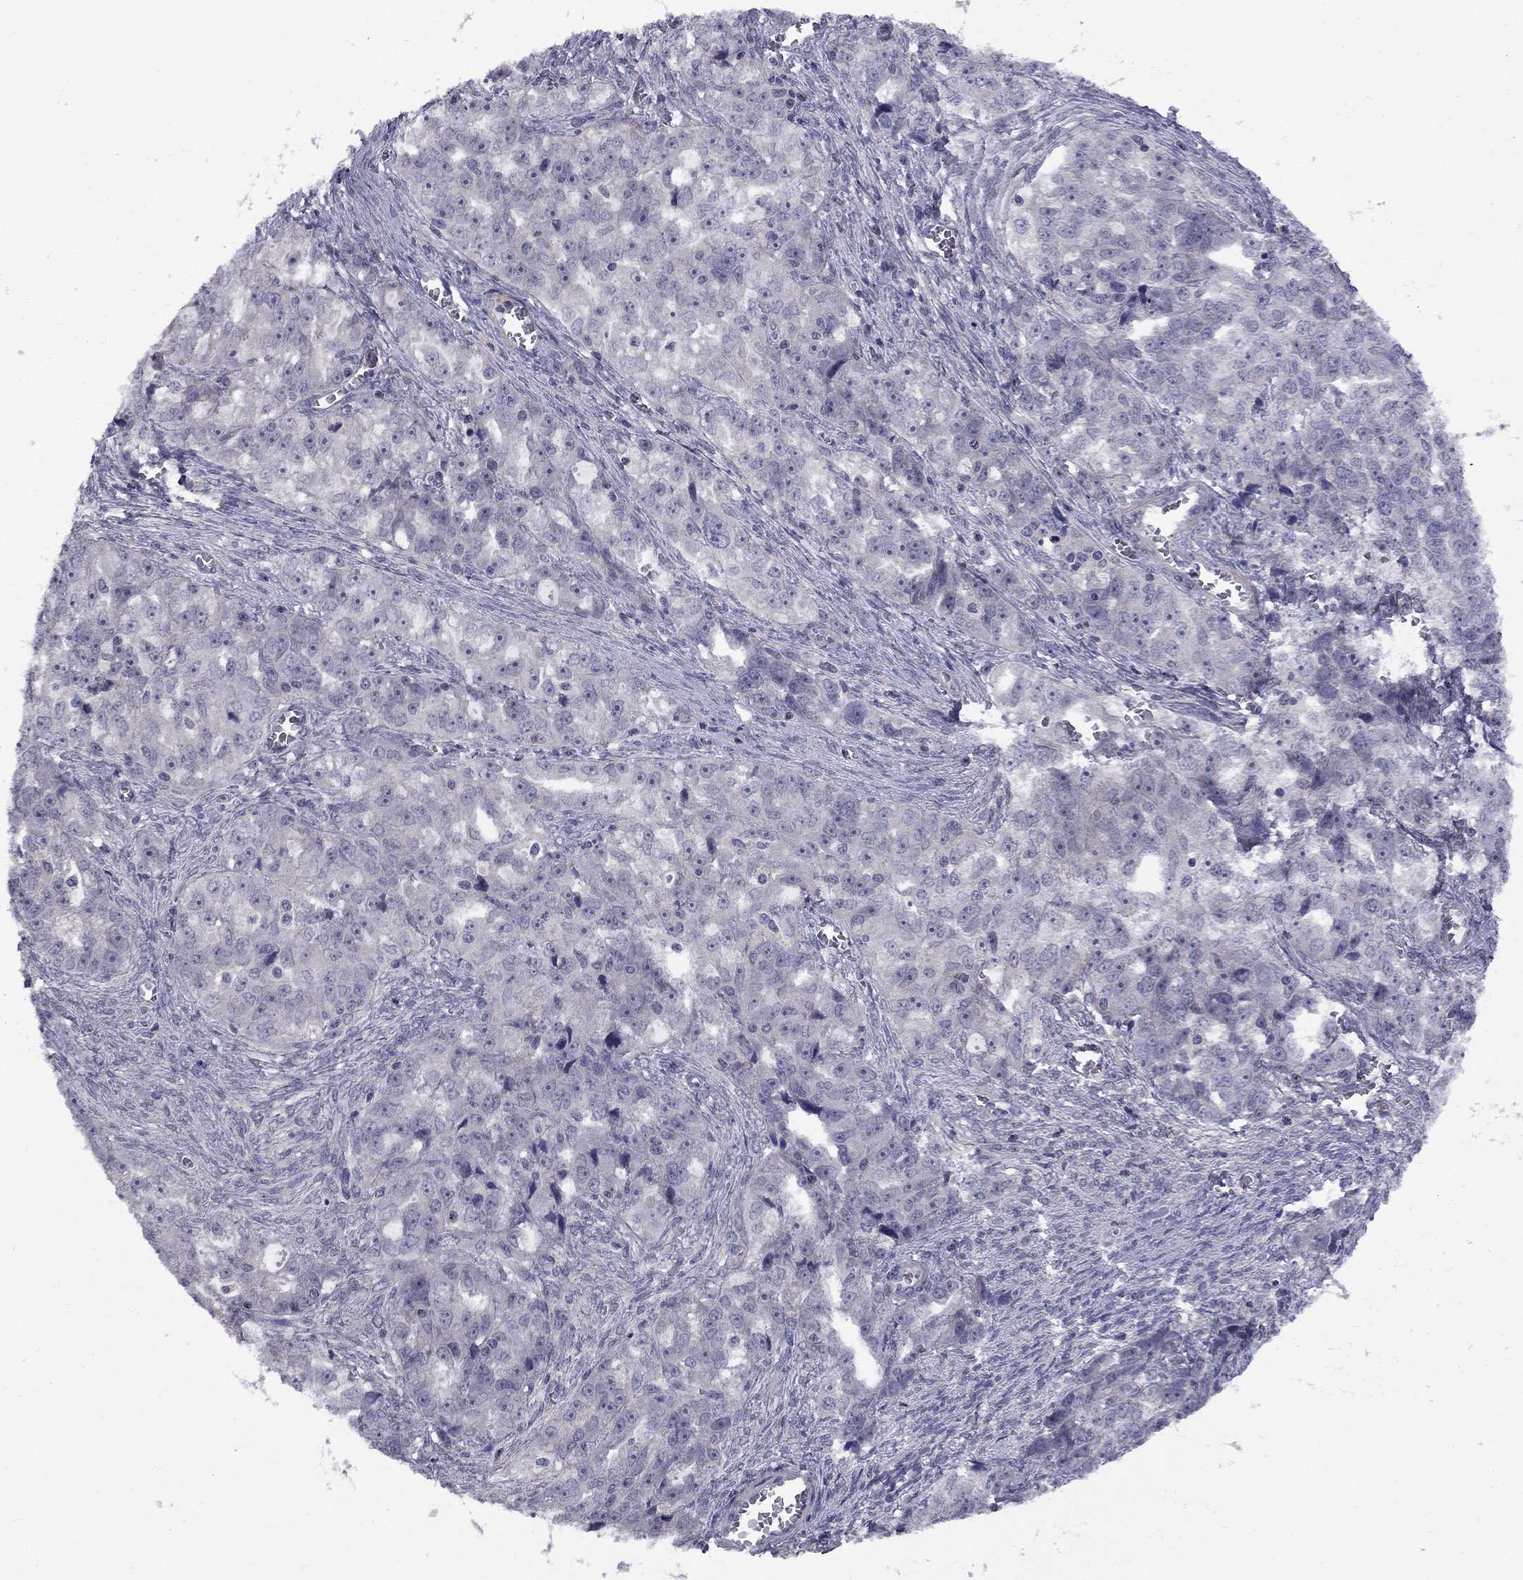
{"staining": {"intensity": "negative", "quantity": "none", "location": "none"}, "tissue": "ovarian cancer", "cell_type": "Tumor cells", "image_type": "cancer", "snomed": [{"axis": "morphology", "description": "Cystadenocarcinoma, serous, NOS"}, {"axis": "topography", "description": "Ovary"}], "caption": "Immunohistochemistry of ovarian cancer (serous cystadenocarcinoma) exhibits no positivity in tumor cells.", "gene": "SNTA1", "patient": {"sex": "female", "age": 51}}